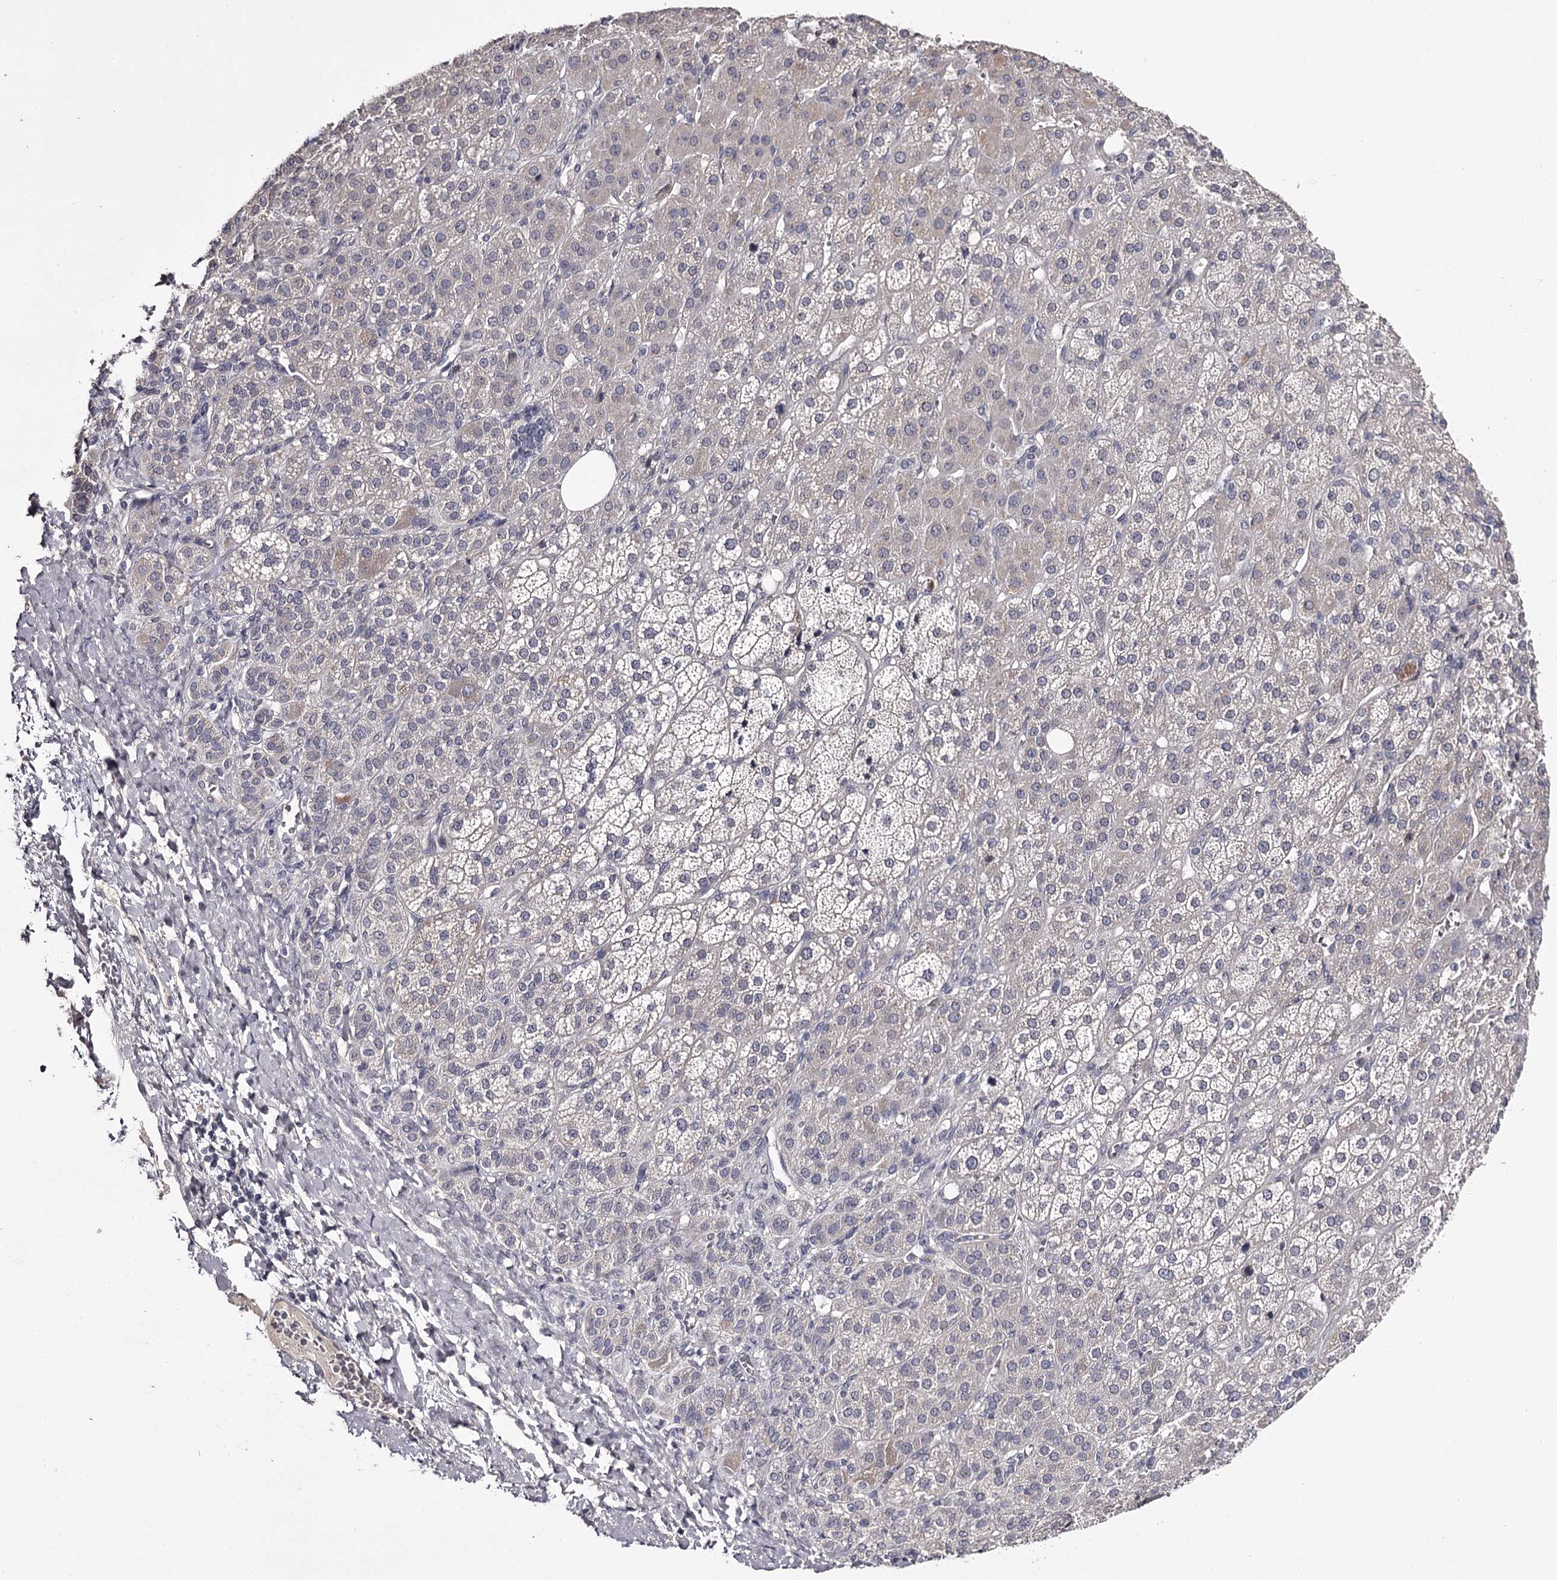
{"staining": {"intensity": "negative", "quantity": "none", "location": "none"}, "tissue": "adrenal gland", "cell_type": "Glandular cells", "image_type": "normal", "snomed": [{"axis": "morphology", "description": "Normal tissue, NOS"}, {"axis": "topography", "description": "Adrenal gland"}], "caption": "Histopathology image shows no significant protein positivity in glandular cells of unremarkable adrenal gland. The staining is performed using DAB (3,3'-diaminobenzidine) brown chromogen with nuclei counter-stained in using hematoxylin.", "gene": "PRM2", "patient": {"sex": "female", "age": 57}}